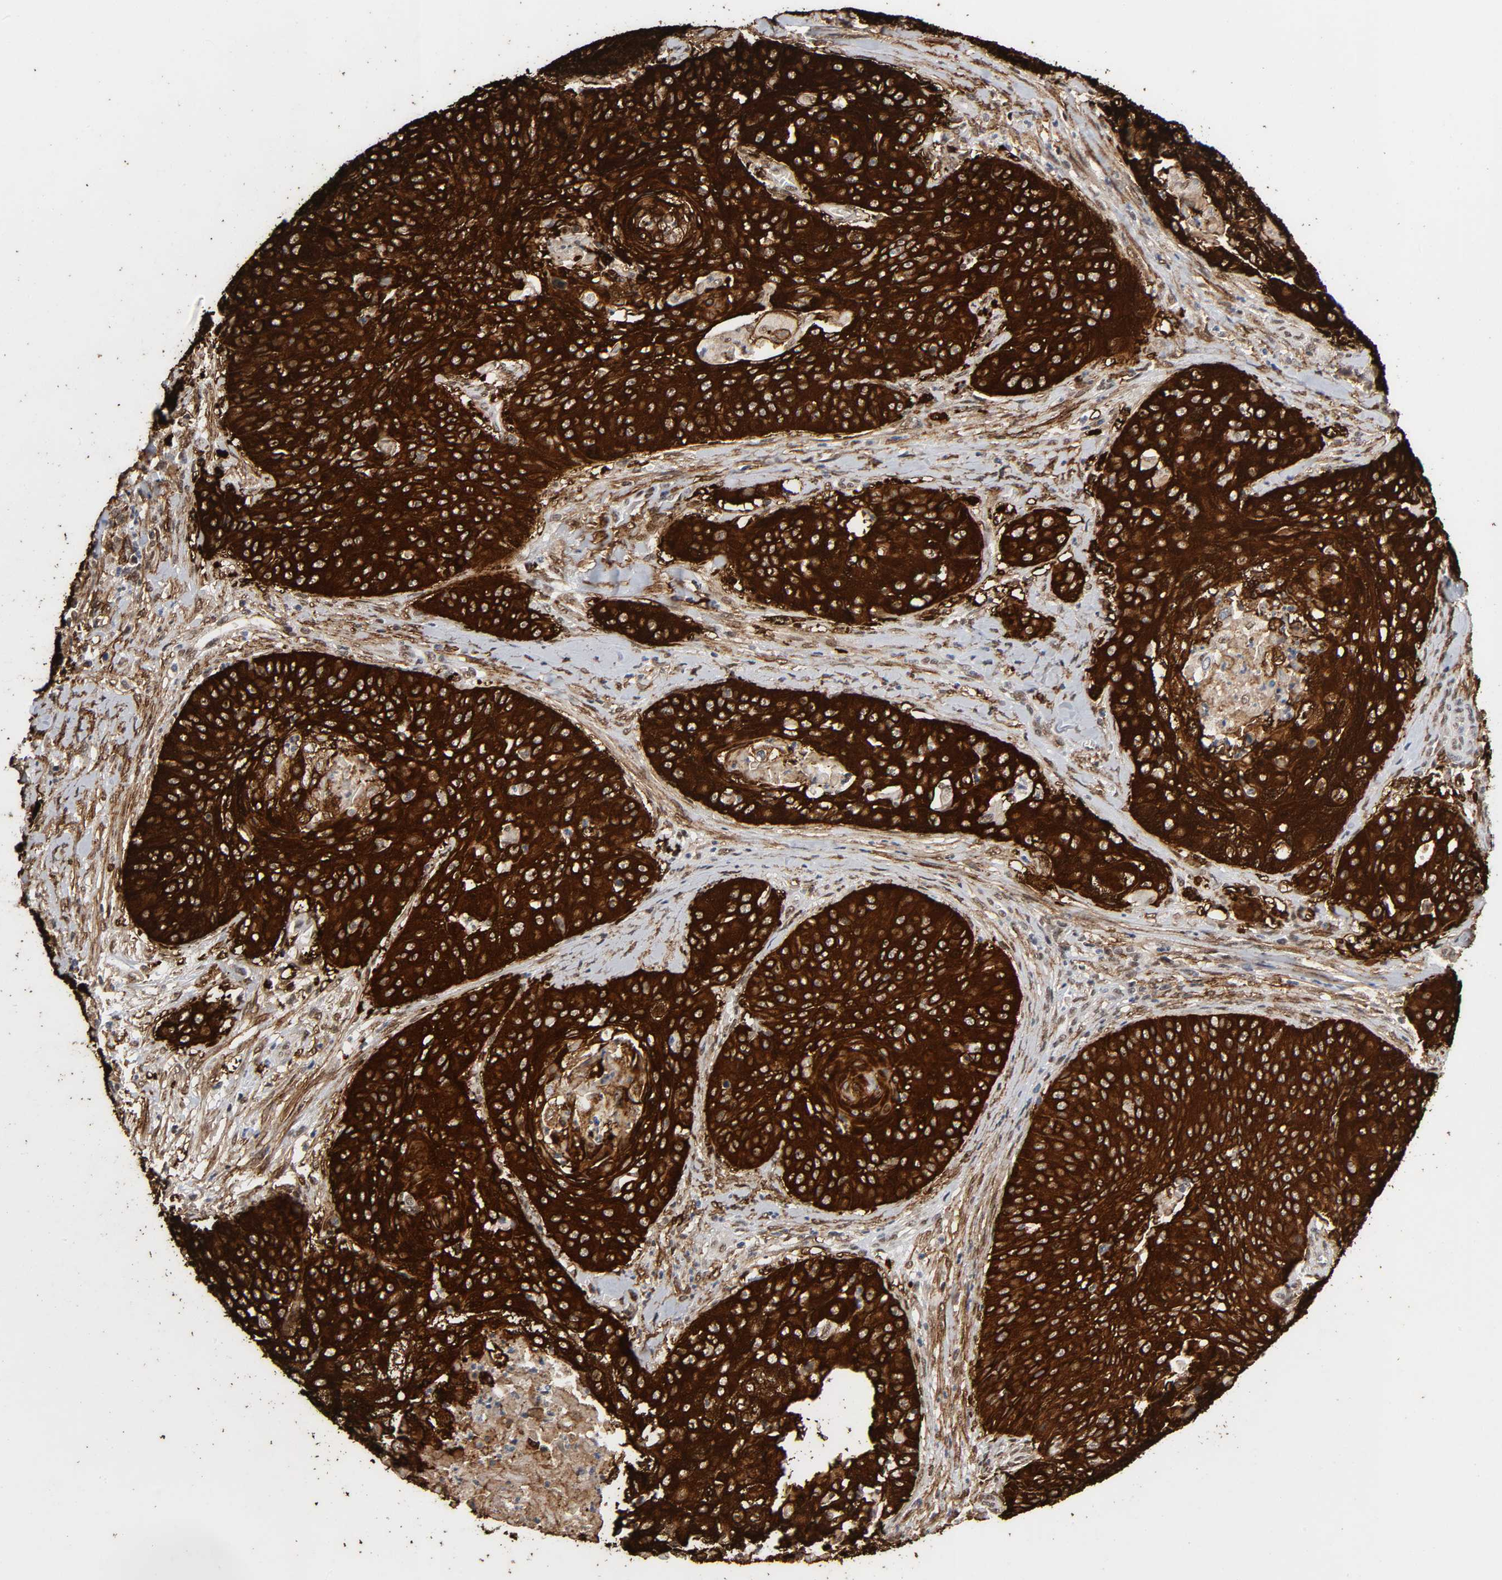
{"staining": {"intensity": "strong", "quantity": ">75%", "location": "cytoplasmic/membranous"}, "tissue": "cervical cancer", "cell_type": "Tumor cells", "image_type": "cancer", "snomed": [{"axis": "morphology", "description": "Squamous cell carcinoma, NOS"}, {"axis": "topography", "description": "Cervix"}], "caption": "Immunohistochemical staining of cervical cancer (squamous cell carcinoma) reveals high levels of strong cytoplasmic/membranous positivity in approximately >75% of tumor cells.", "gene": "AHNAK2", "patient": {"sex": "female", "age": 64}}